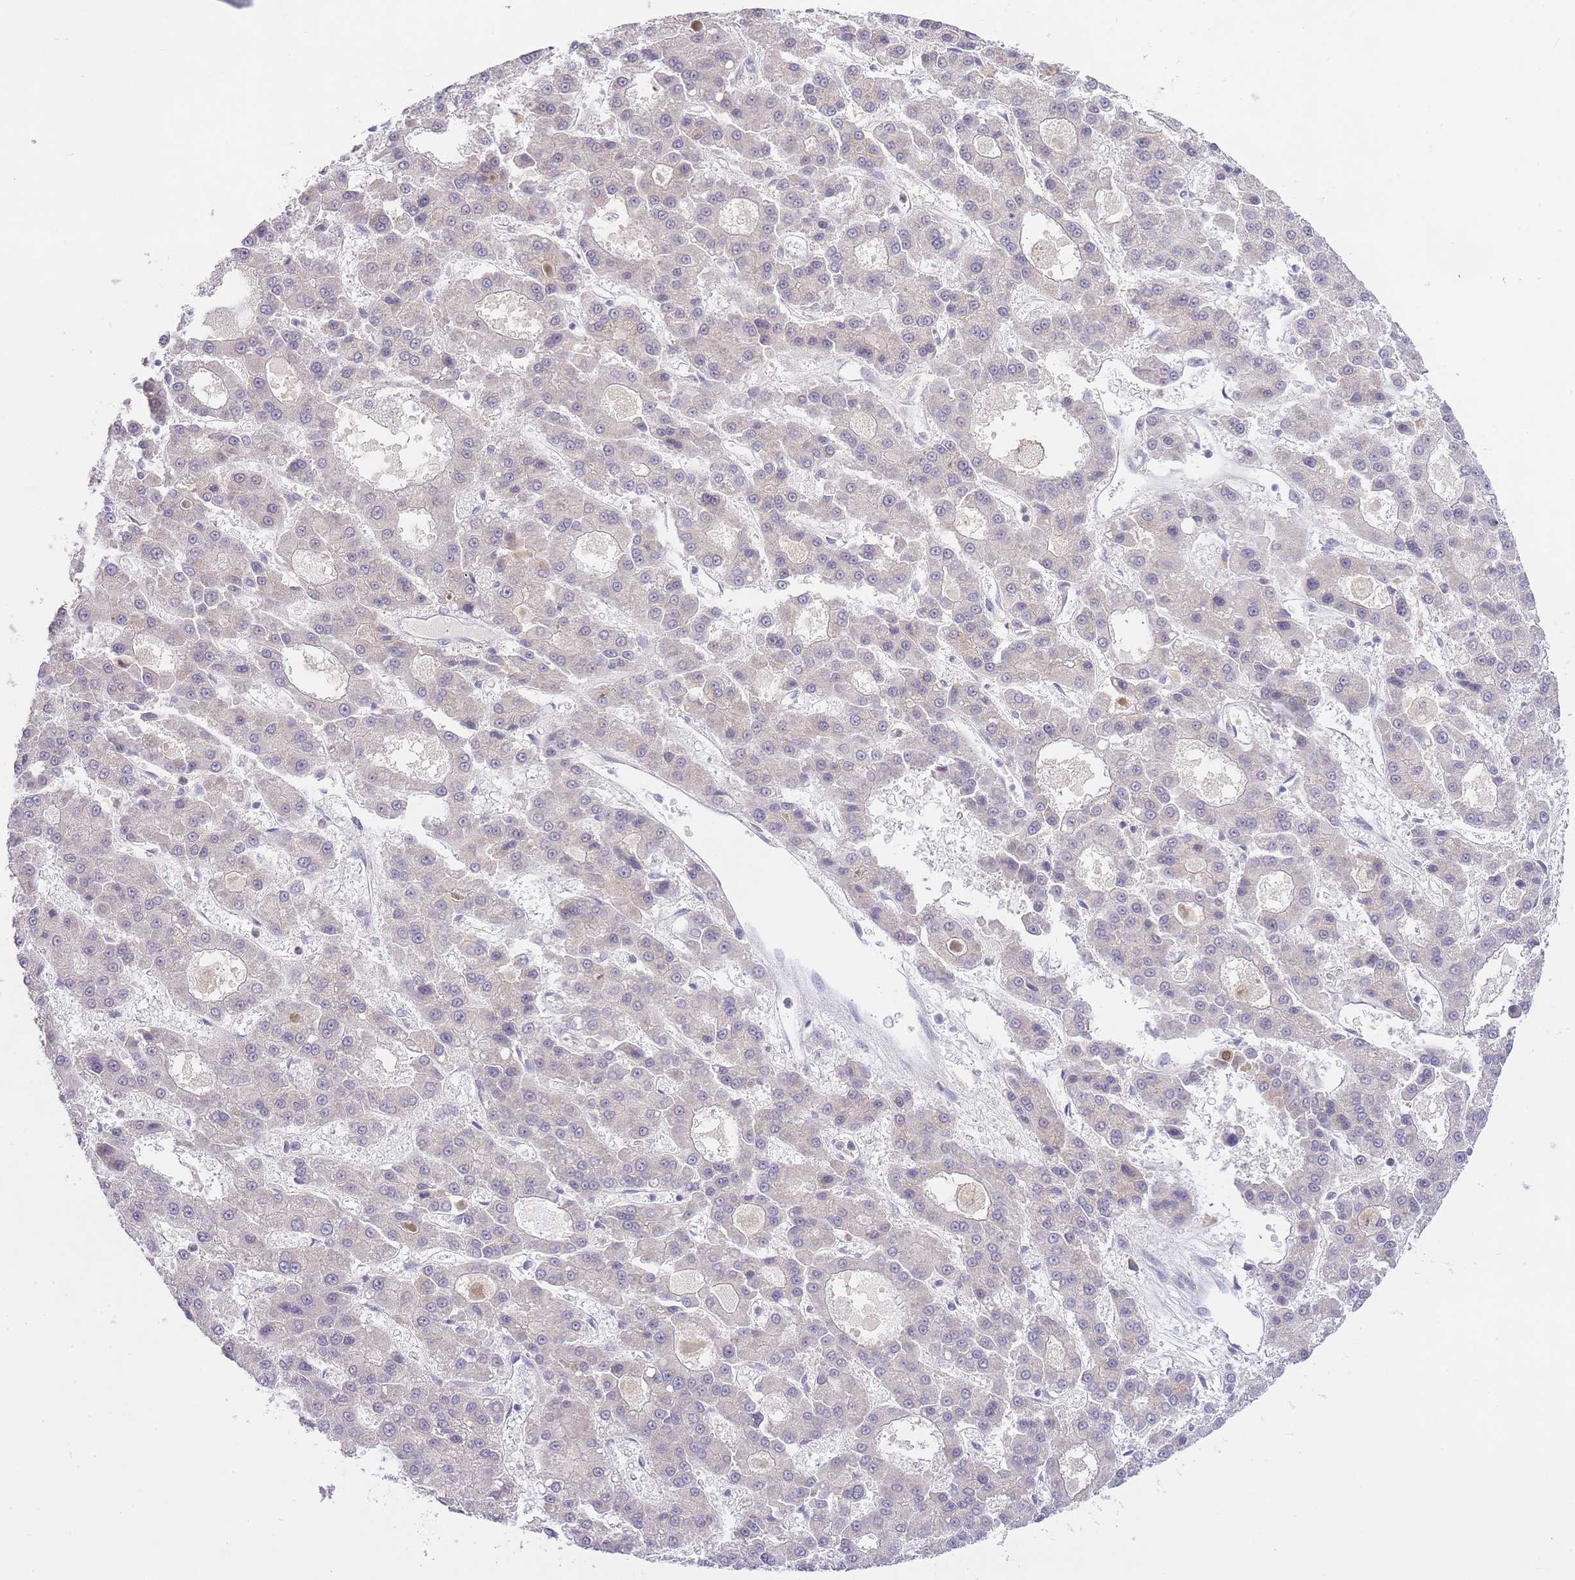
{"staining": {"intensity": "weak", "quantity": "<25%", "location": "nuclear"}, "tissue": "liver cancer", "cell_type": "Tumor cells", "image_type": "cancer", "snomed": [{"axis": "morphology", "description": "Carcinoma, Hepatocellular, NOS"}, {"axis": "topography", "description": "Liver"}], "caption": "A micrograph of human liver cancer (hepatocellular carcinoma) is negative for staining in tumor cells.", "gene": "TMED3", "patient": {"sex": "male", "age": 70}}